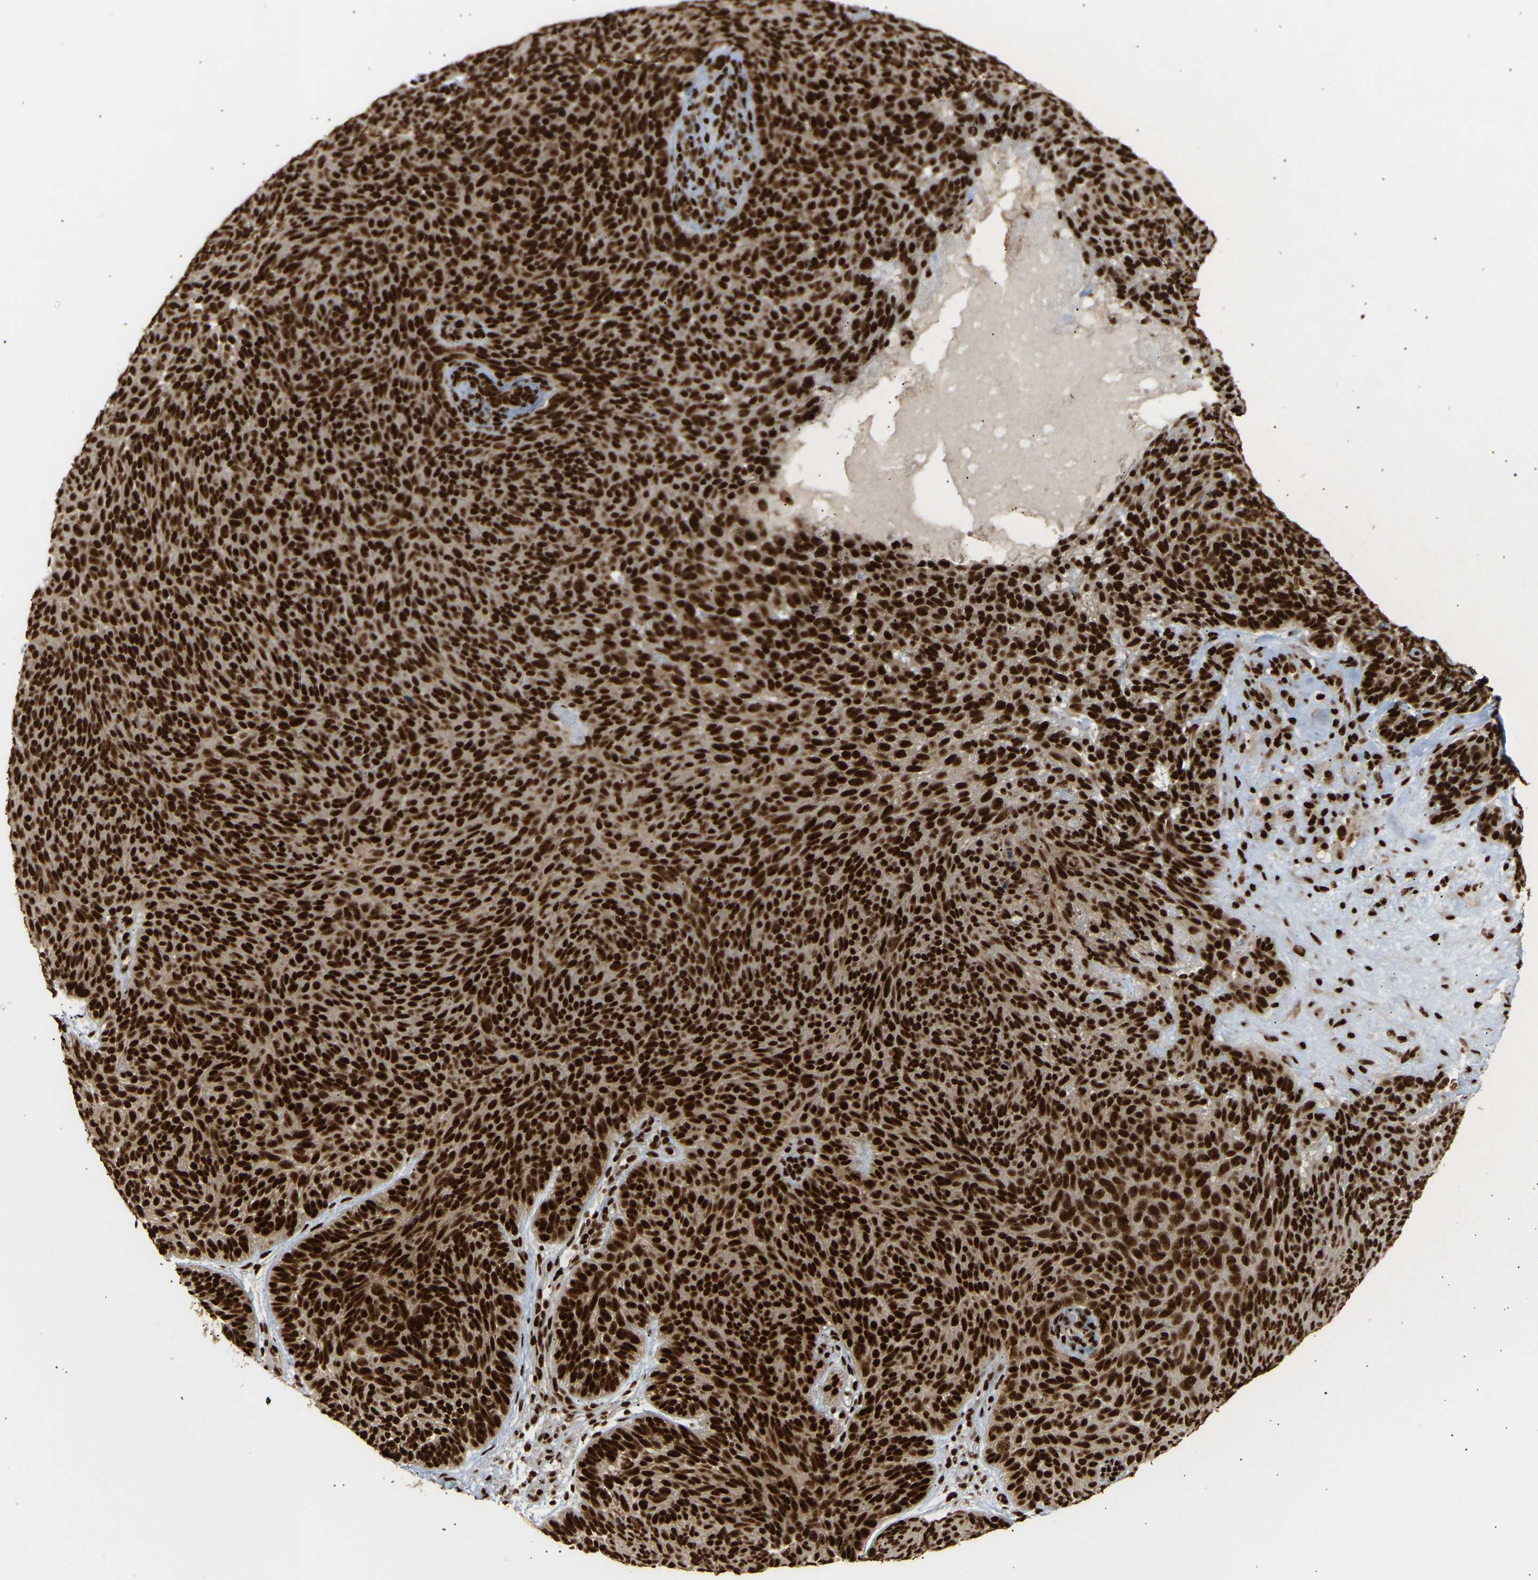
{"staining": {"intensity": "strong", "quantity": ">75%", "location": "nuclear"}, "tissue": "skin cancer", "cell_type": "Tumor cells", "image_type": "cancer", "snomed": [{"axis": "morphology", "description": "Basal cell carcinoma"}, {"axis": "topography", "description": "Skin"}], "caption": "DAB immunohistochemical staining of skin cancer exhibits strong nuclear protein staining in approximately >75% of tumor cells.", "gene": "ALYREF", "patient": {"sex": "male", "age": 61}}